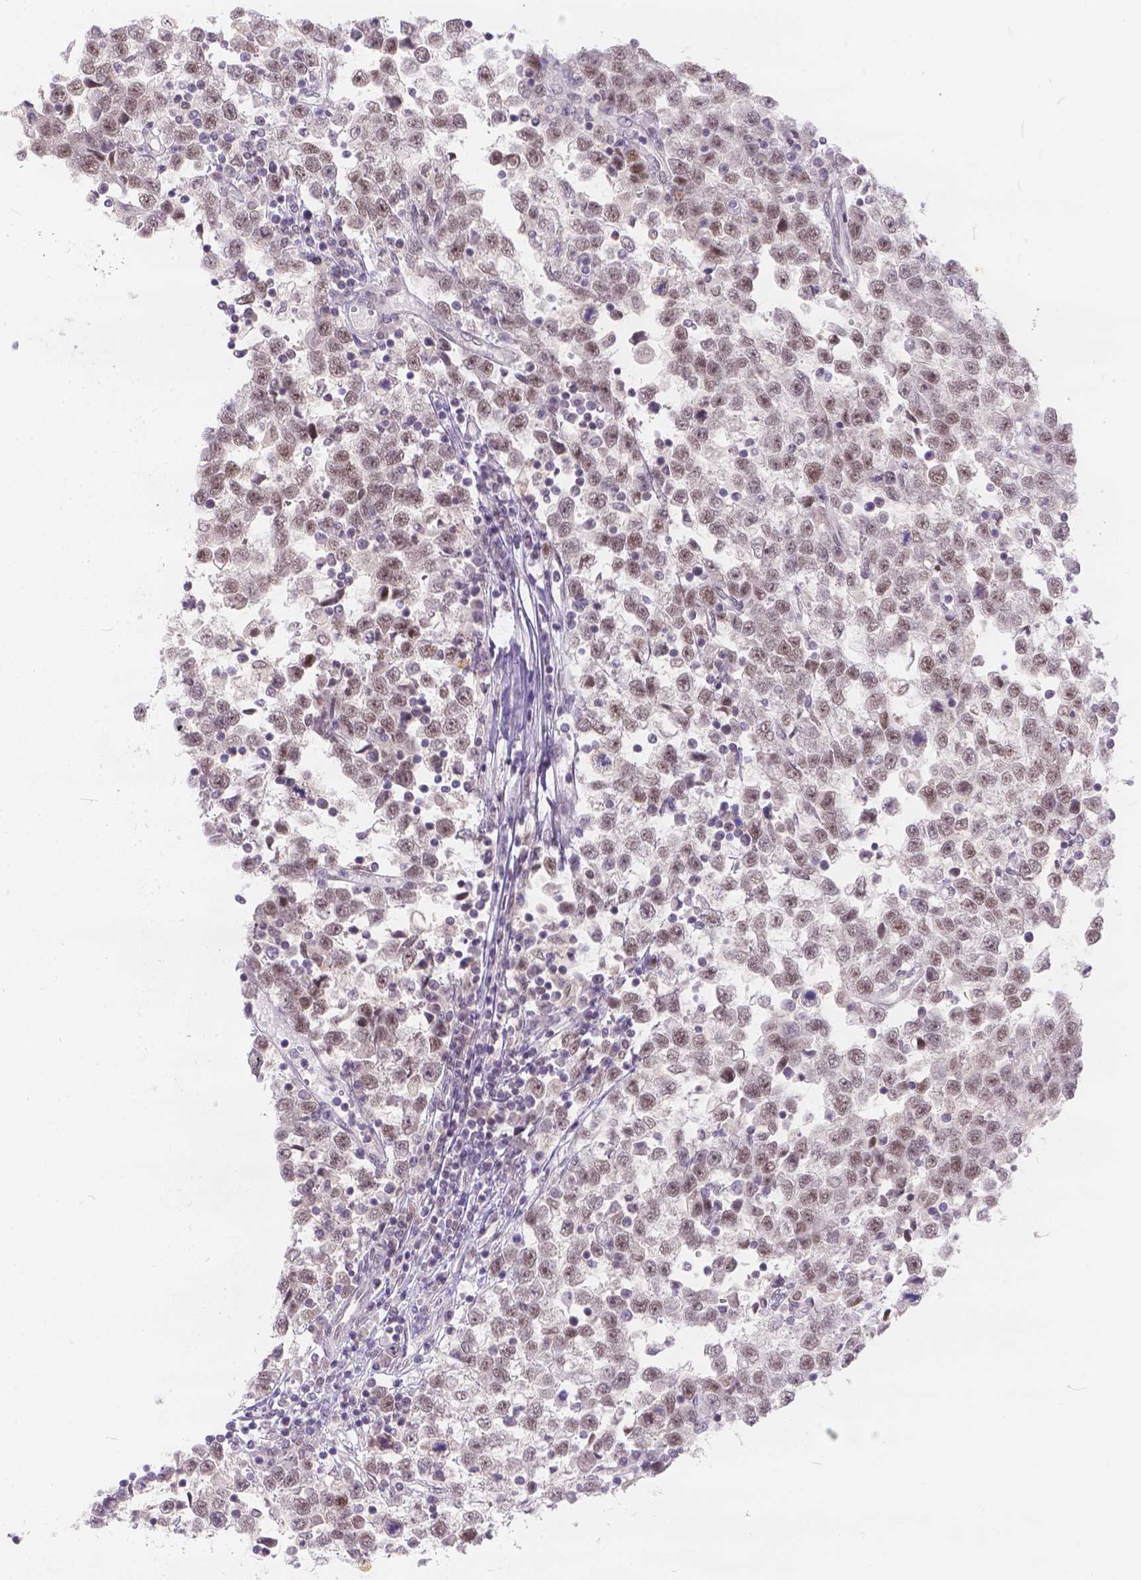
{"staining": {"intensity": "weak", "quantity": ">75%", "location": "nuclear"}, "tissue": "testis cancer", "cell_type": "Tumor cells", "image_type": "cancer", "snomed": [{"axis": "morphology", "description": "Seminoma, NOS"}, {"axis": "topography", "description": "Testis"}], "caption": "Immunohistochemical staining of testis cancer reveals low levels of weak nuclear staining in approximately >75% of tumor cells. (DAB (3,3'-diaminobenzidine) IHC with brightfield microscopy, high magnification).", "gene": "FAM53A", "patient": {"sex": "male", "age": 34}}